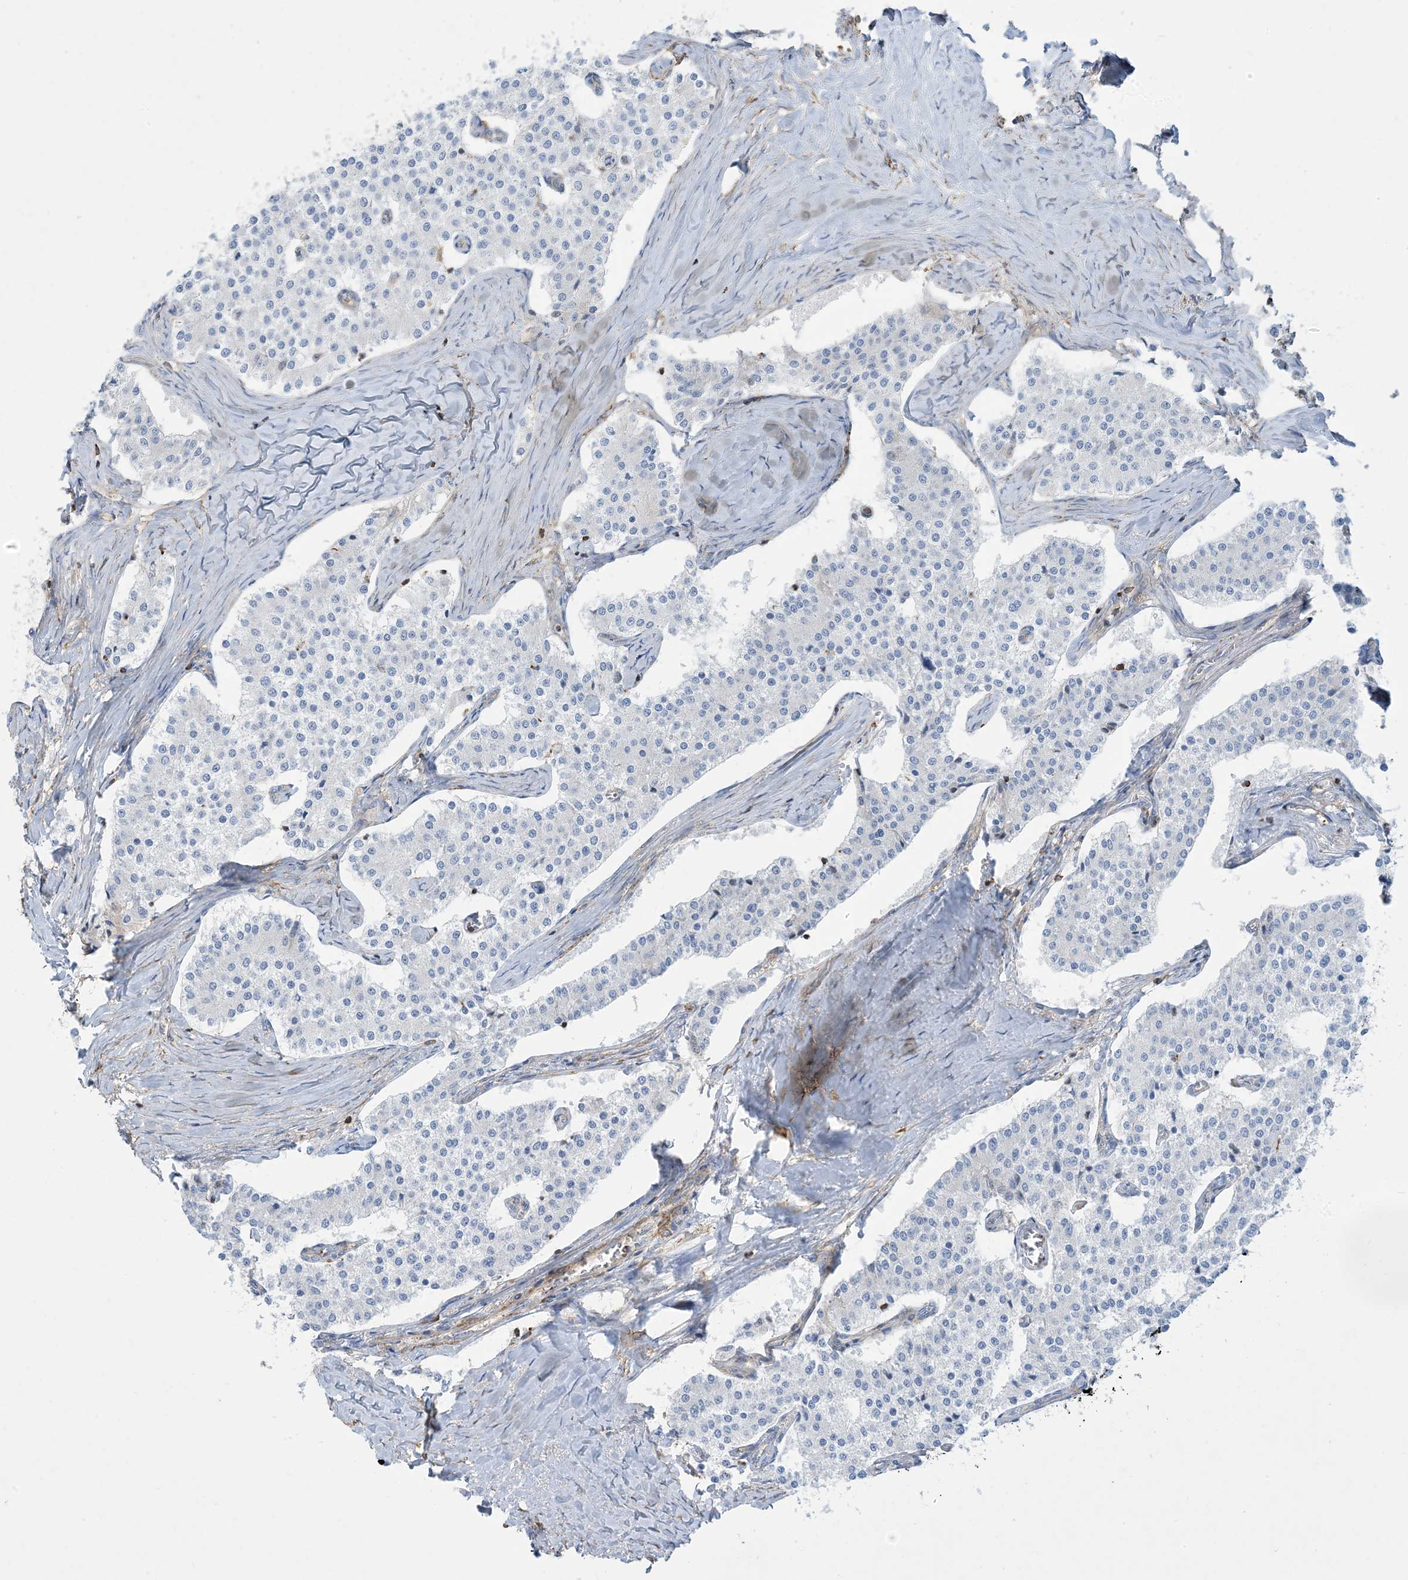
{"staining": {"intensity": "negative", "quantity": "none", "location": "none"}, "tissue": "carcinoid", "cell_type": "Tumor cells", "image_type": "cancer", "snomed": [{"axis": "morphology", "description": "Carcinoid, malignant, NOS"}, {"axis": "topography", "description": "Colon"}], "caption": "Immunohistochemistry (IHC) image of human malignant carcinoid stained for a protein (brown), which reveals no staining in tumor cells.", "gene": "GTF3C2", "patient": {"sex": "female", "age": 52}}